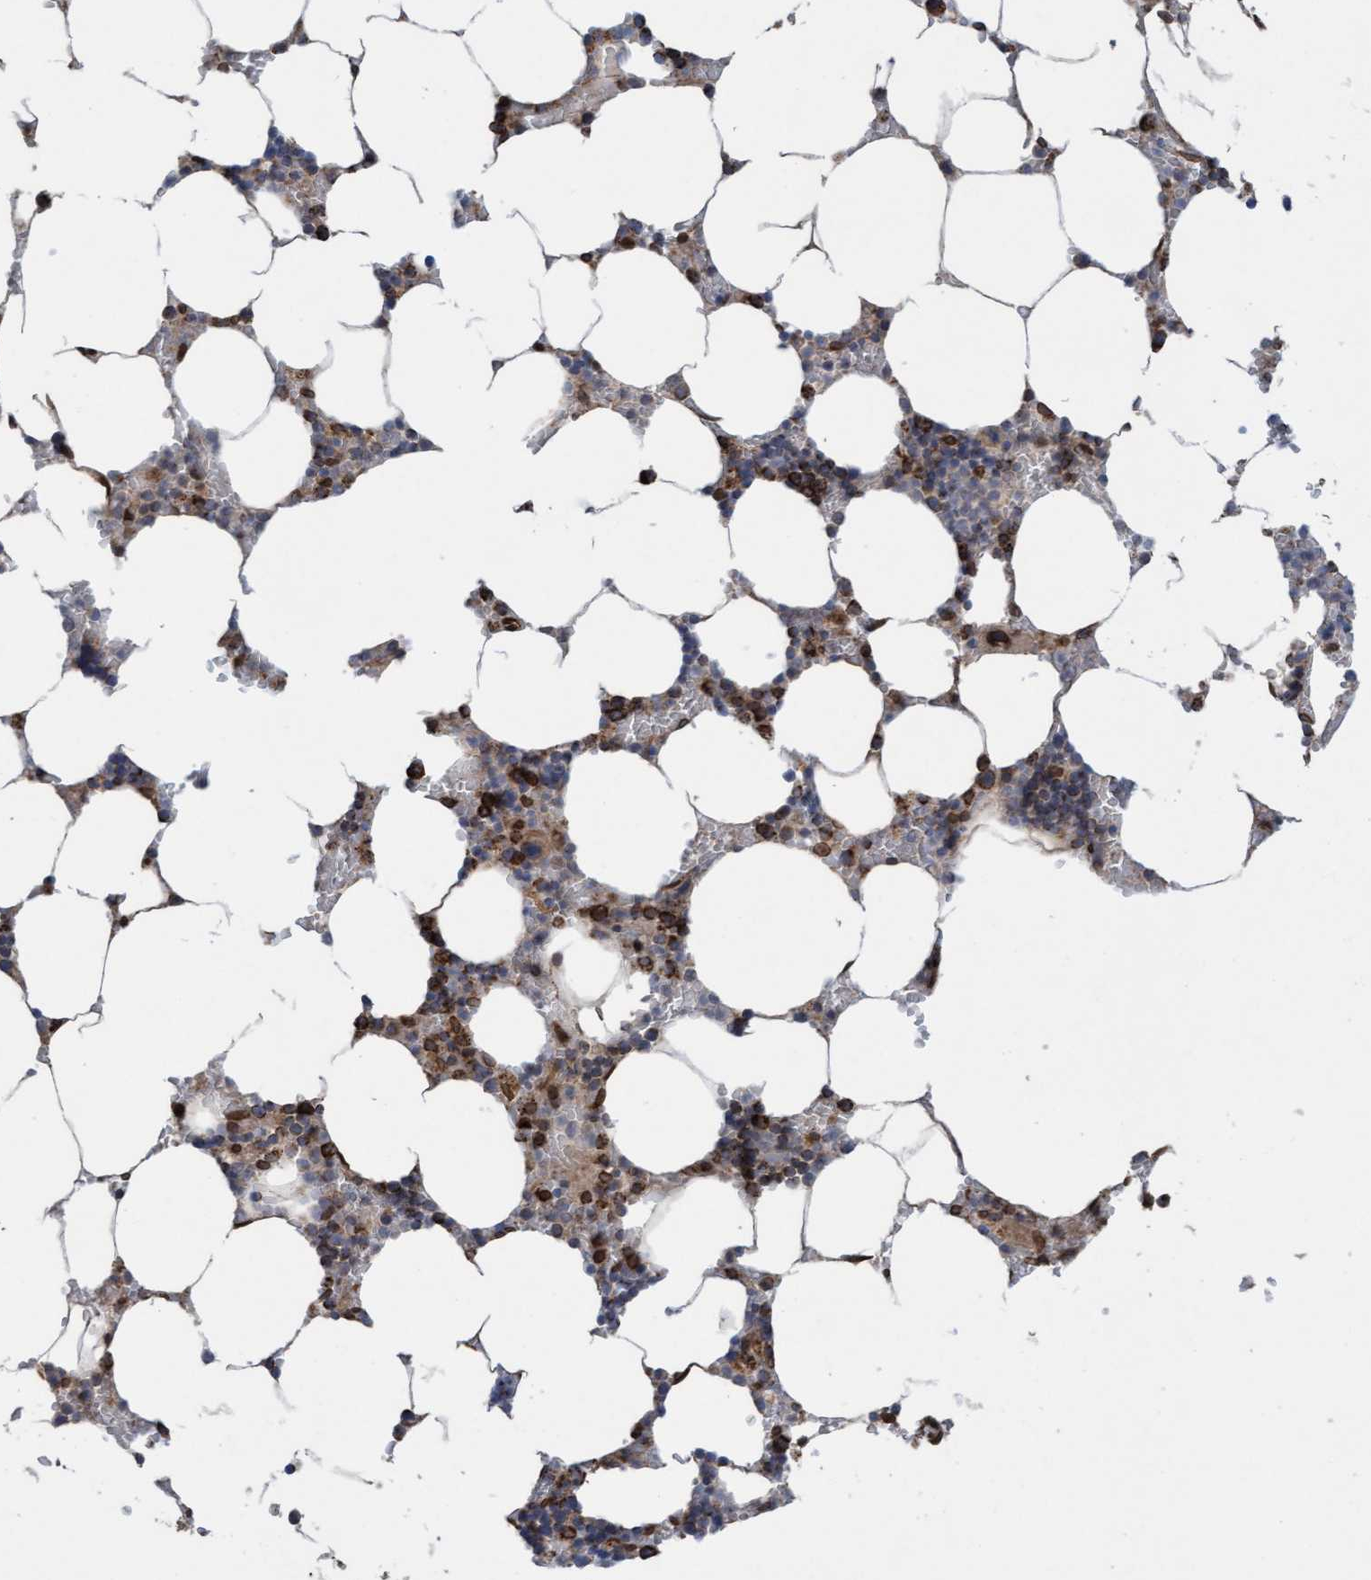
{"staining": {"intensity": "moderate", "quantity": "25%-75%", "location": "cytoplasmic/membranous"}, "tissue": "bone marrow", "cell_type": "Hematopoietic cells", "image_type": "normal", "snomed": [{"axis": "morphology", "description": "Normal tissue, NOS"}, {"axis": "topography", "description": "Bone marrow"}], "caption": "IHC histopathology image of unremarkable bone marrow: bone marrow stained using IHC exhibits medium levels of moderate protein expression localized specifically in the cytoplasmic/membranous of hematopoietic cells, appearing as a cytoplasmic/membranous brown color.", "gene": "MRPS23", "patient": {"sex": "male", "age": 70}}